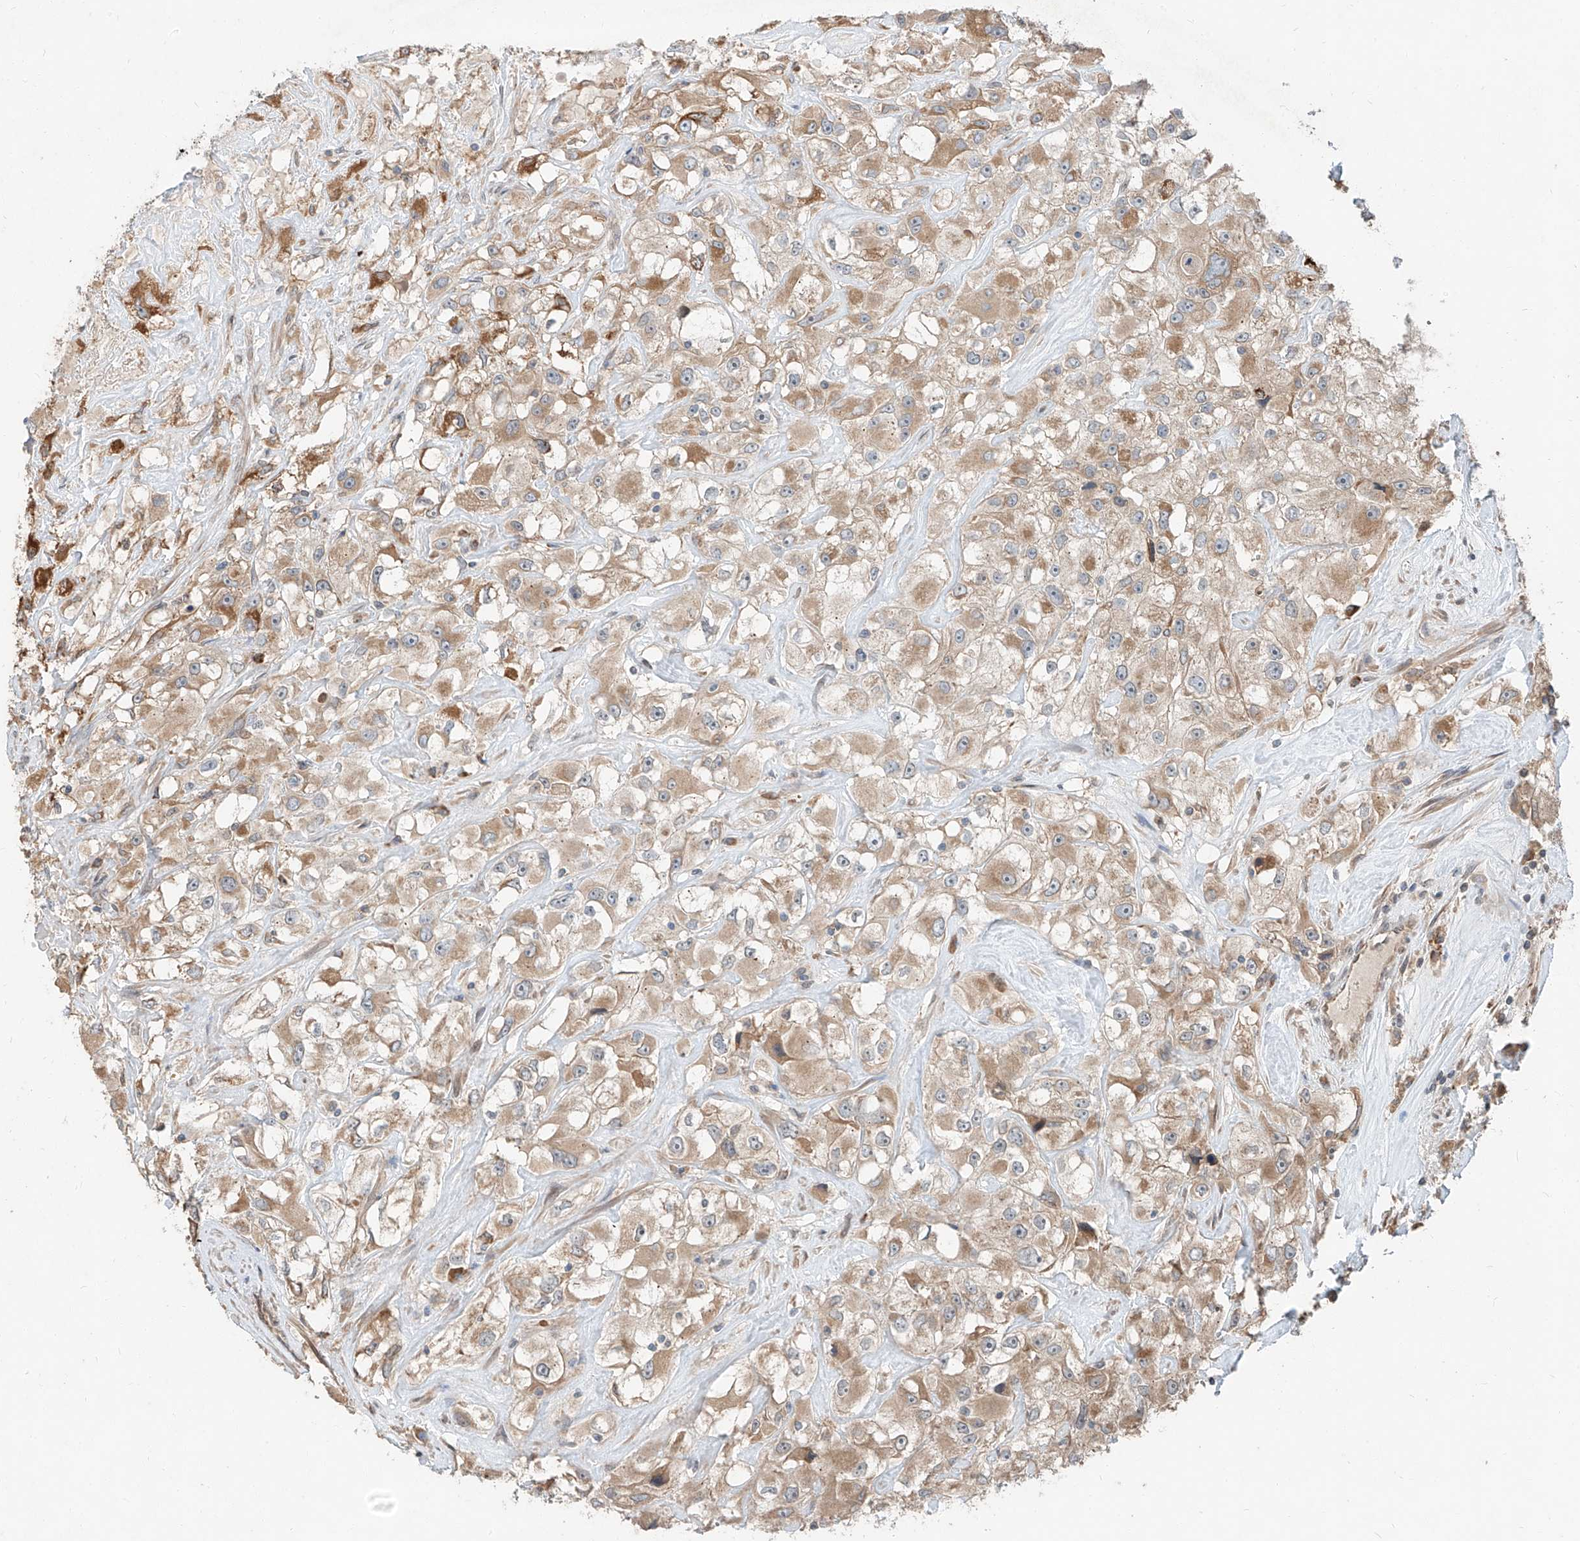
{"staining": {"intensity": "moderate", "quantity": ">75%", "location": "cytoplasmic/membranous"}, "tissue": "renal cancer", "cell_type": "Tumor cells", "image_type": "cancer", "snomed": [{"axis": "morphology", "description": "Adenocarcinoma, NOS"}, {"axis": "topography", "description": "Kidney"}], "caption": "Immunohistochemical staining of renal cancer displays moderate cytoplasmic/membranous protein staining in approximately >75% of tumor cells.", "gene": "STX19", "patient": {"sex": "female", "age": 52}}